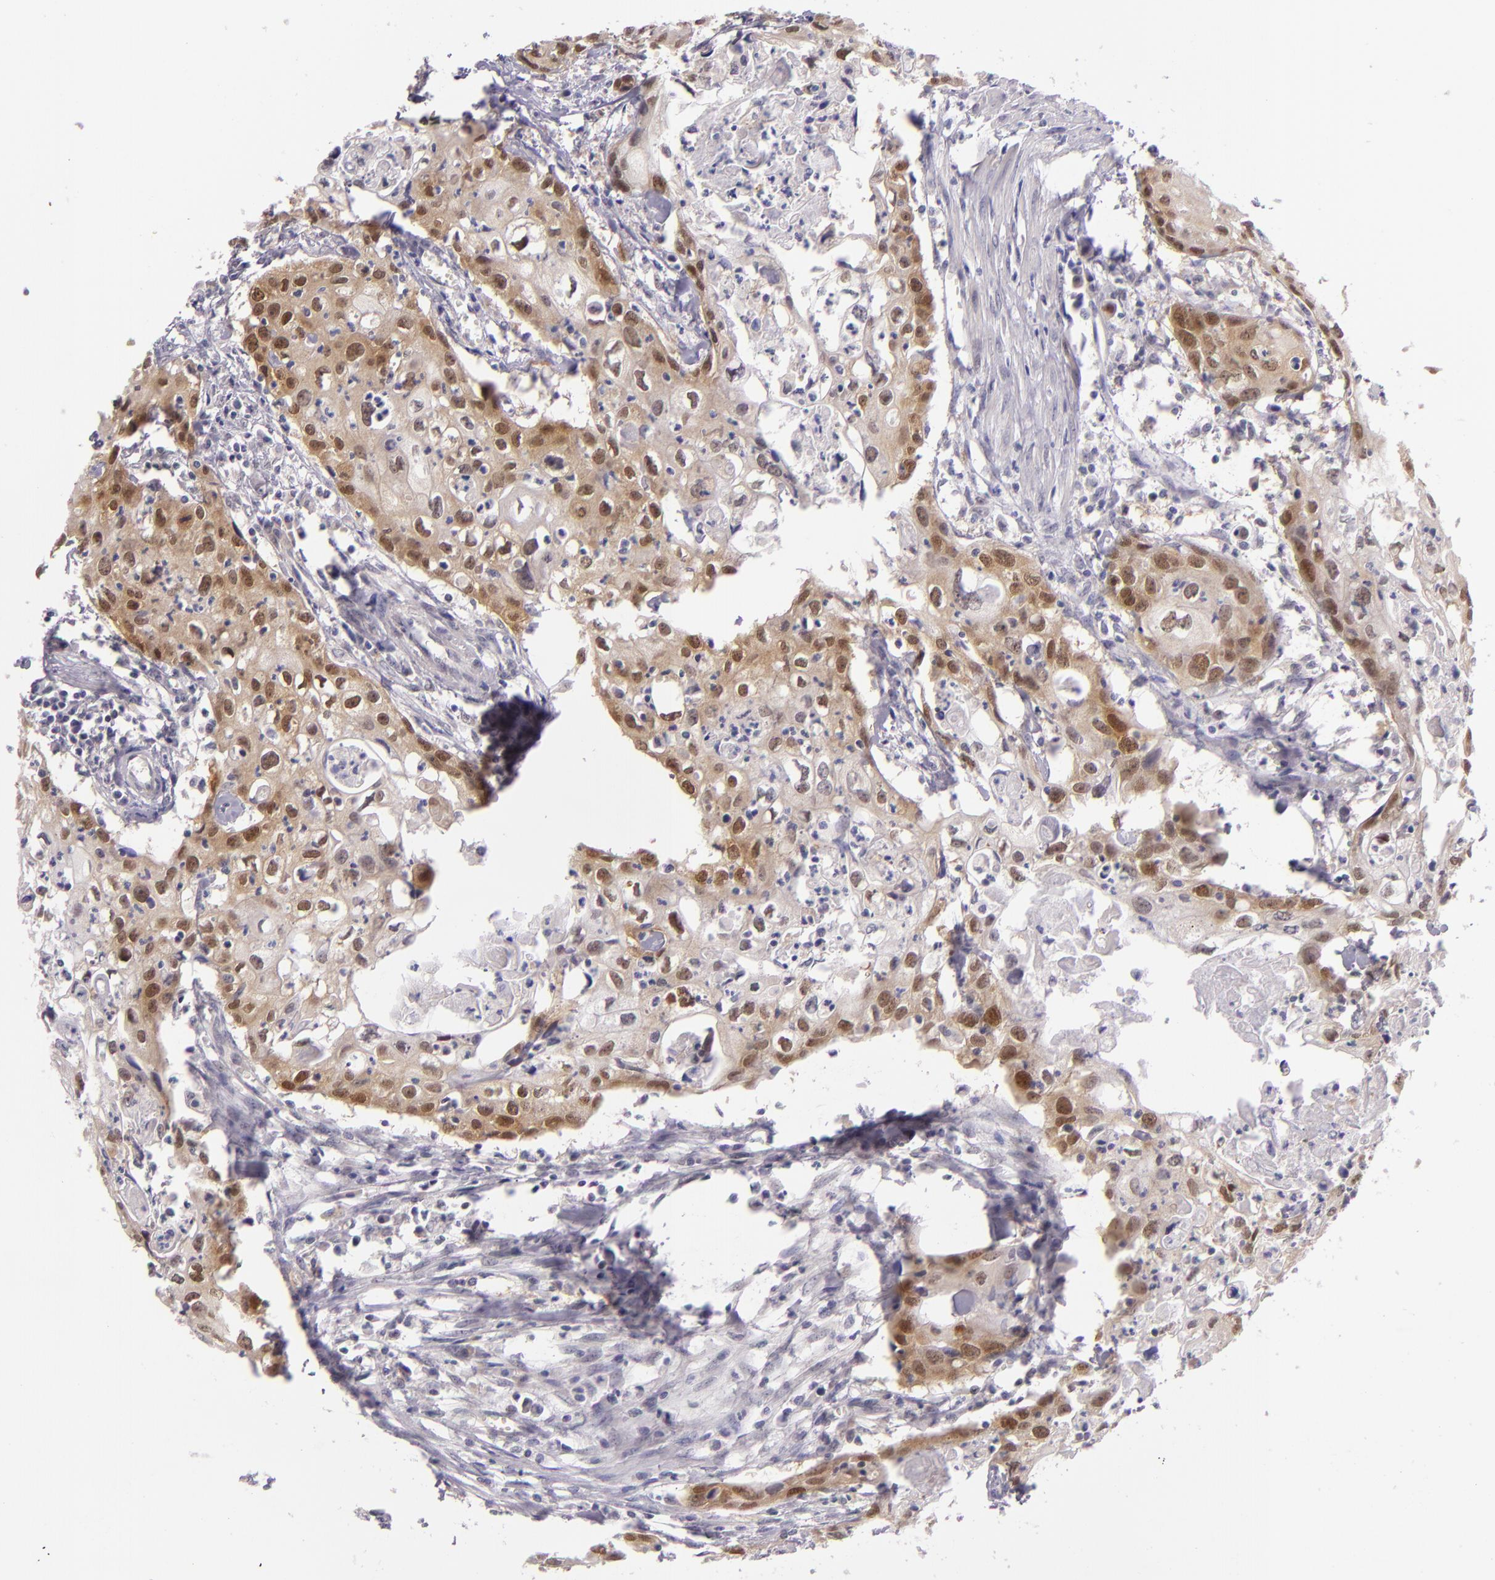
{"staining": {"intensity": "moderate", "quantity": "25%-75%", "location": "cytoplasmic/membranous,nuclear"}, "tissue": "urothelial cancer", "cell_type": "Tumor cells", "image_type": "cancer", "snomed": [{"axis": "morphology", "description": "Urothelial carcinoma, High grade"}, {"axis": "topography", "description": "Urinary bladder"}], "caption": "IHC micrograph of urothelial carcinoma (high-grade) stained for a protein (brown), which exhibits medium levels of moderate cytoplasmic/membranous and nuclear staining in approximately 25%-75% of tumor cells.", "gene": "CSE1L", "patient": {"sex": "male", "age": 54}}